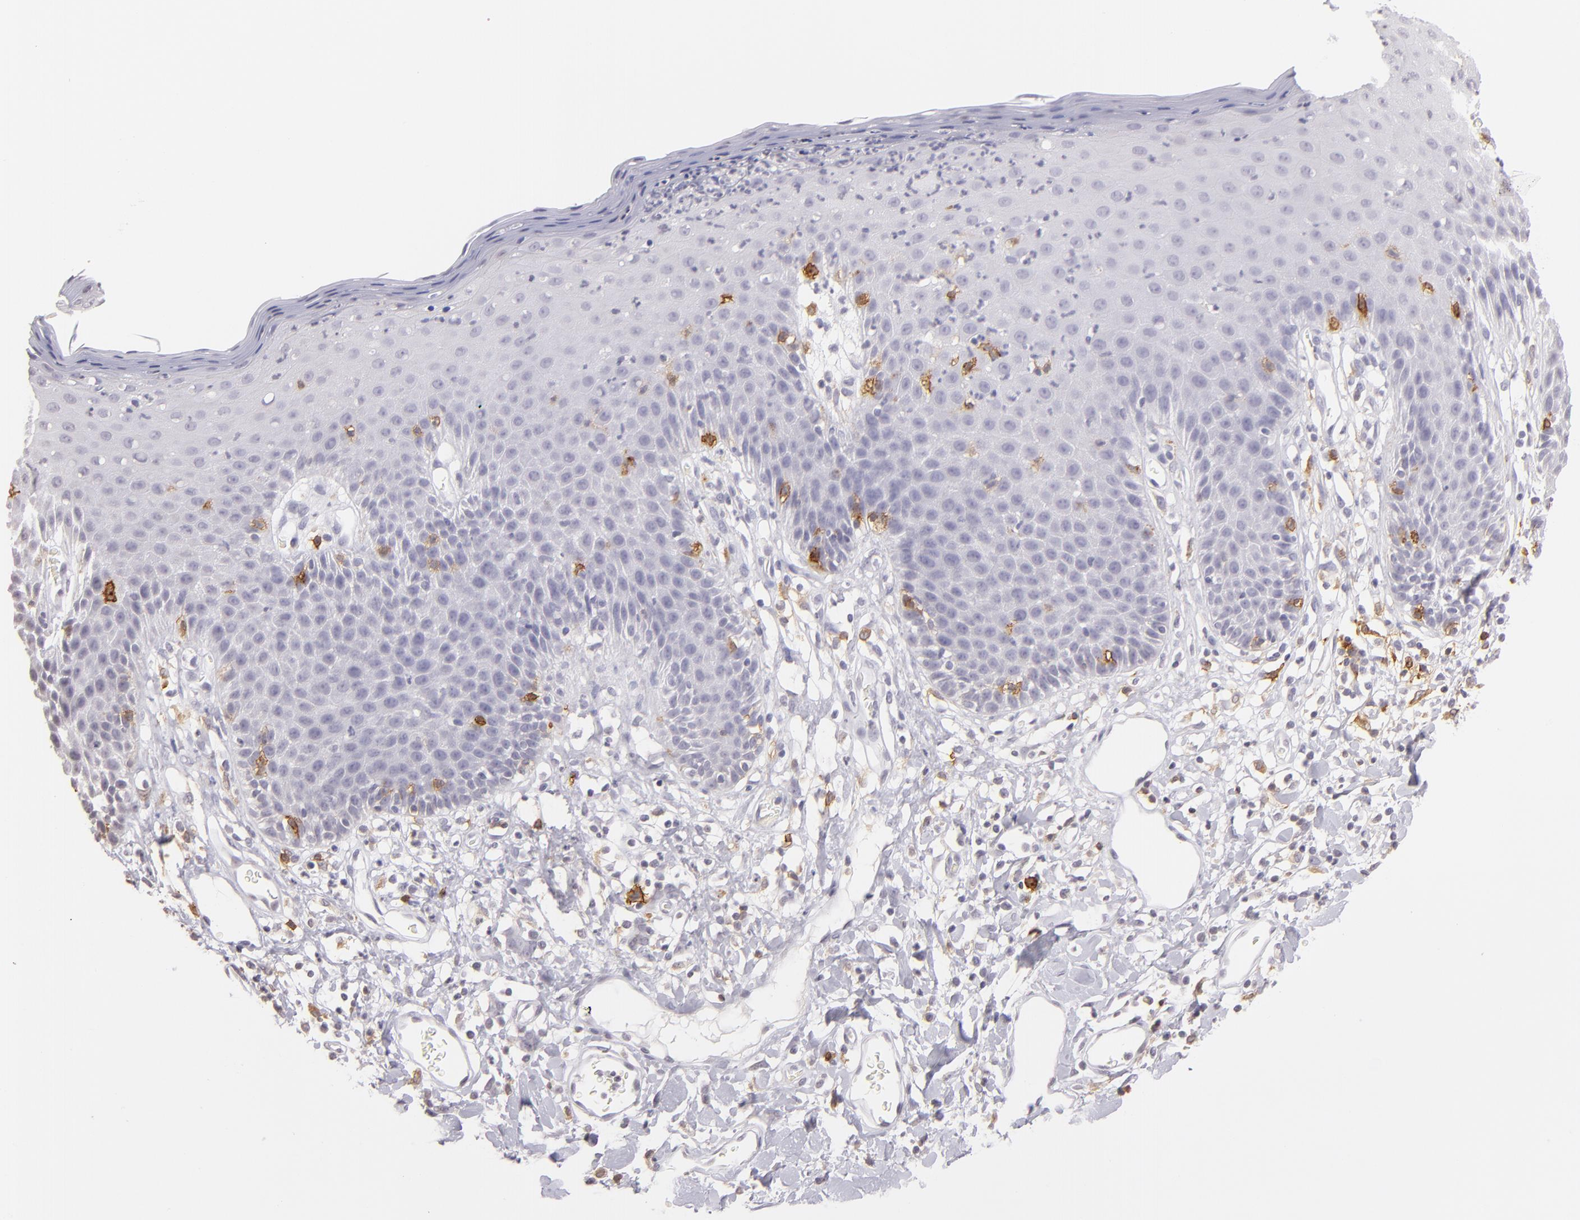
{"staining": {"intensity": "negative", "quantity": "none", "location": "none"}, "tissue": "skin", "cell_type": "Epidermal cells", "image_type": "normal", "snomed": [{"axis": "morphology", "description": "Normal tissue, NOS"}, {"axis": "topography", "description": "Vulva"}, {"axis": "topography", "description": "Peripheral nerve tissue"}], "caption": "Epidermal cells are negative for brown protein staining in normal skin.", "gene": "IL2RA", "patient": {"sex": "female", "age": 68}}